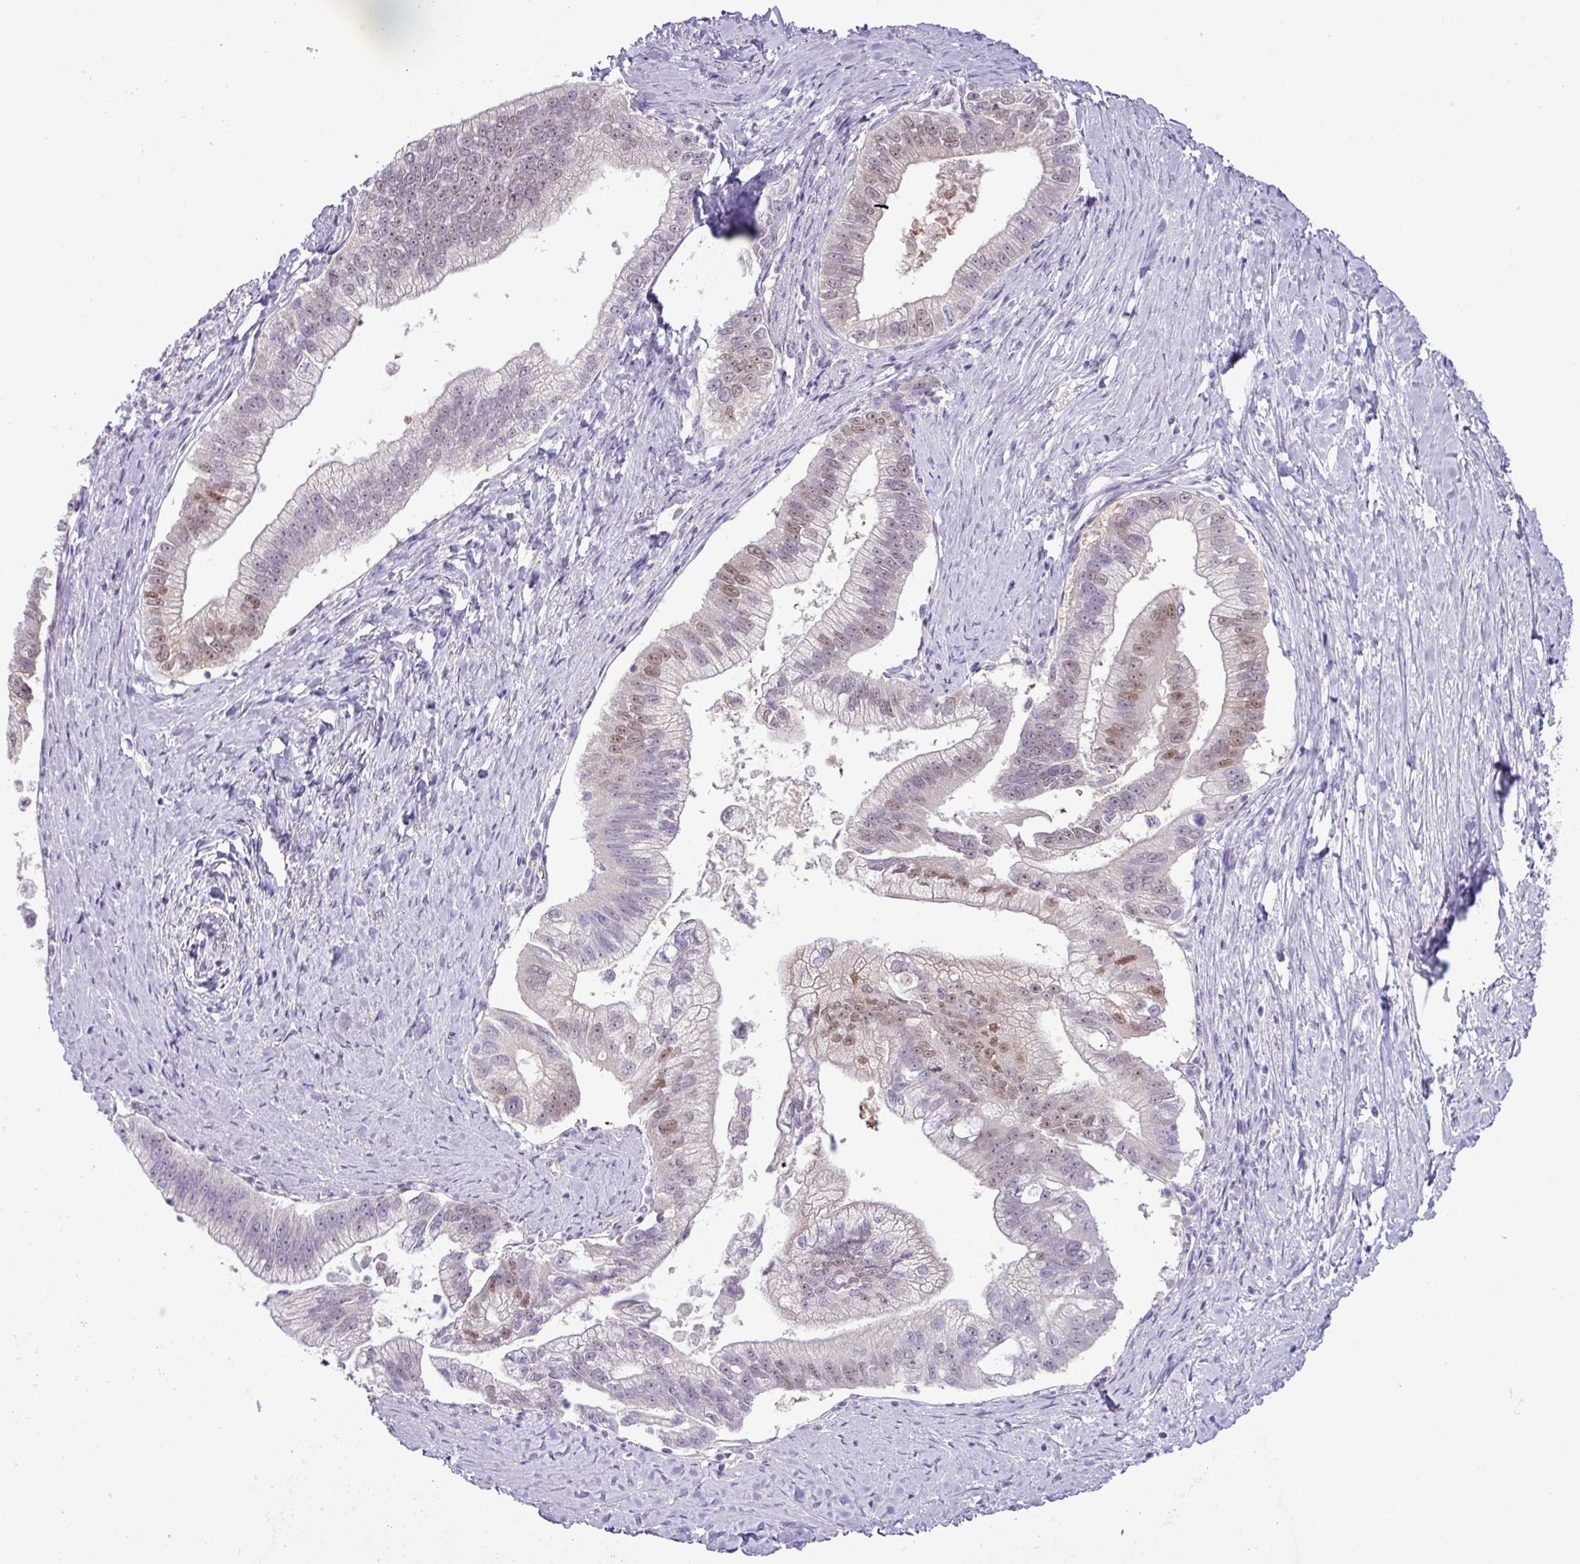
{"staining": {"intensity": "moderate", "quantity": "<25%", "location": "nuclear"}, "tissue": "pancreatic cancer", "cell_type": "Tumor cells", "image_type": "cancer", "snomed": [{"axis": "morphology", "description": "Adenocarcinoma, NOS"}, {"axis": "topography", "description": "Pancreas"}], "caption": "Immunohistochemistry (IHC) photomicrograph of pancreatic adenocarcinoma stained for a protein (brown), which exhibits low levels of moderate nuclear staining in about <25% of tumor cells.", "gene": "ALDH3A1", "patient": {"sex": "male", "age": 70}}